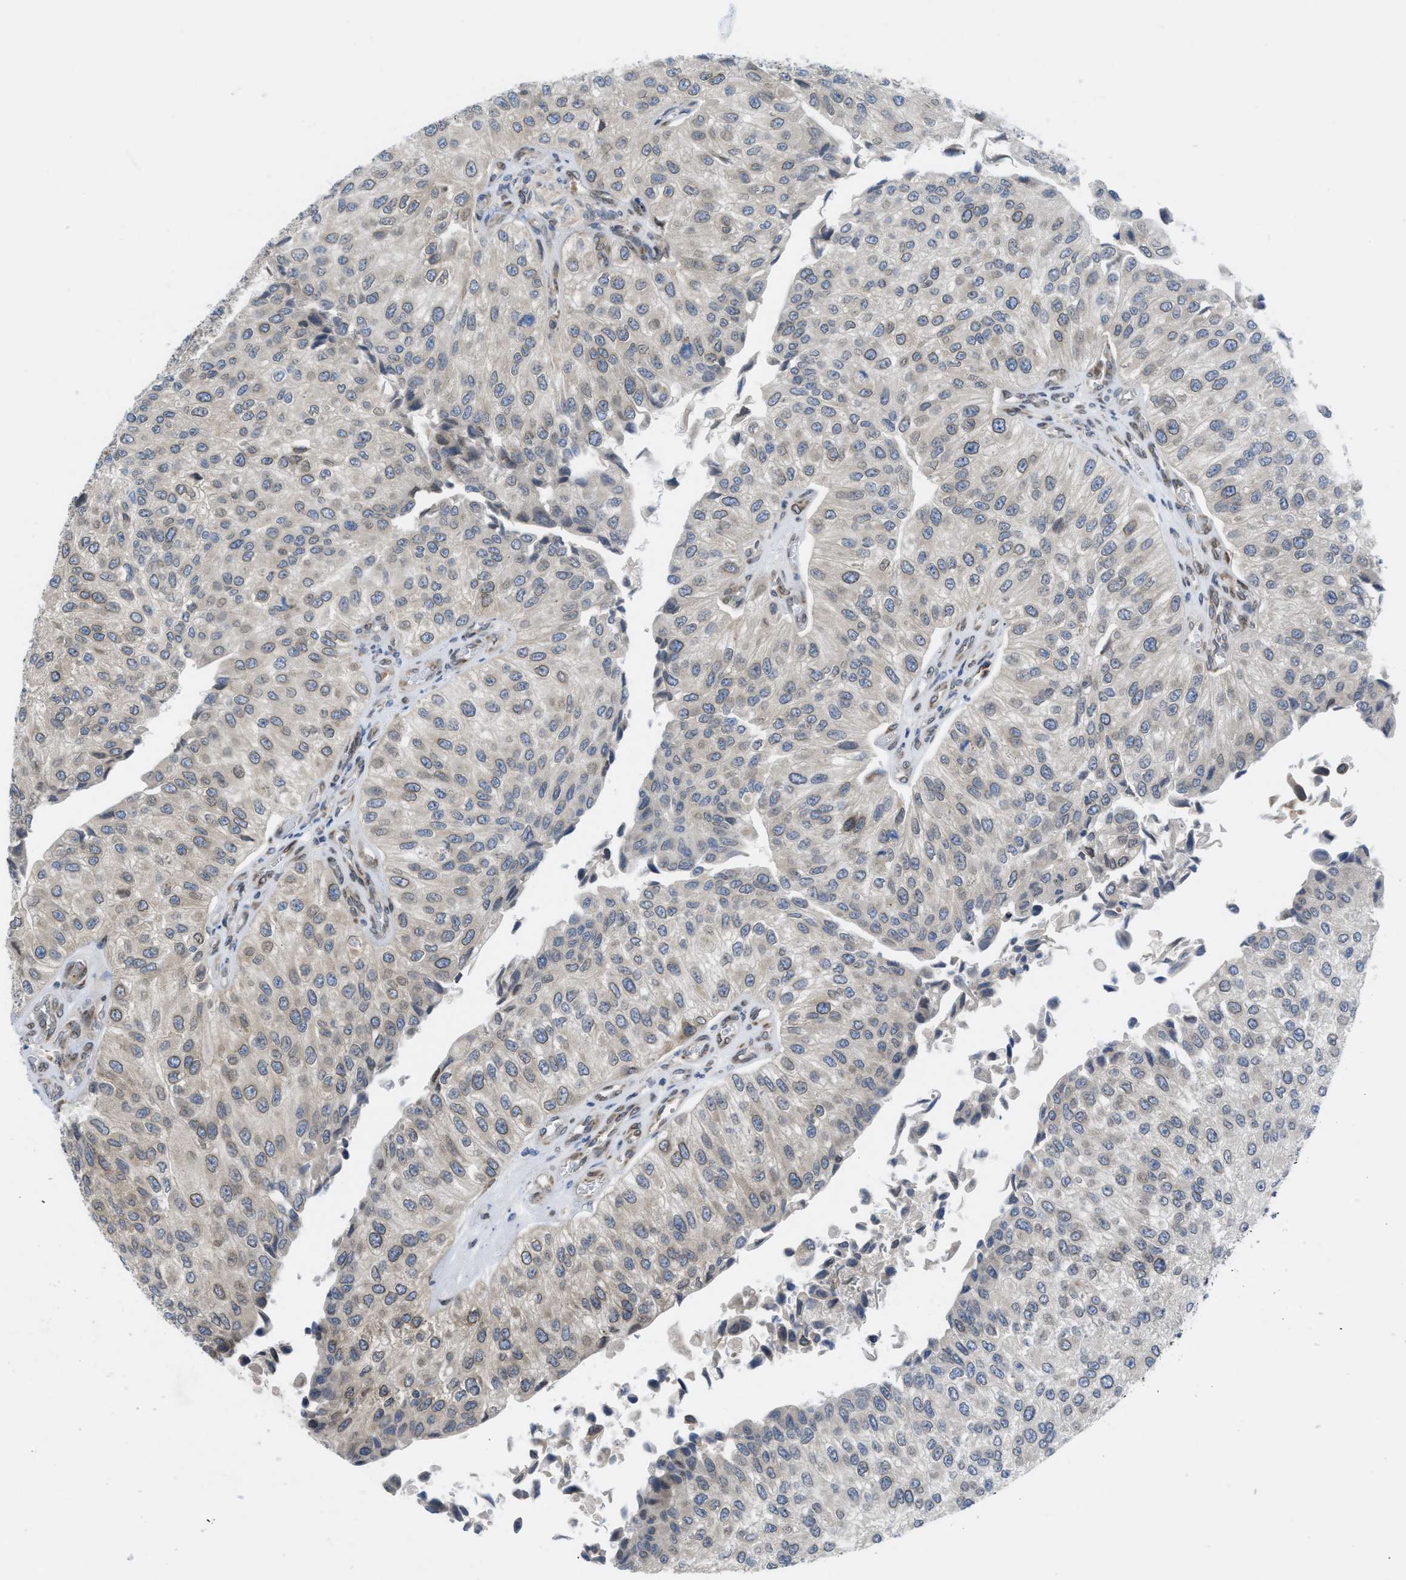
{"staining": {"intensity": "weak", "quantity": "<25%", "location": "cytoplasmic/membranous"}, "tissue": "urothelial cancer", "cell_type": "Tumor cells", "image_type": "cancer", "snomed": [{"axis": "morphology", "description": "Urothelial carcinoma, High grade"}, {"axis": "topography", "description": "Kidney"}, {"axis": "topography", "description": "Urinary bladder"}], "caption": "This is an IHC histopathology image of human urothelial carcinoma (high-grade). There is no positivity in tumor cells.", "gene": "EIF2AK3", "patient": {"sex": "male", "age": 77}}